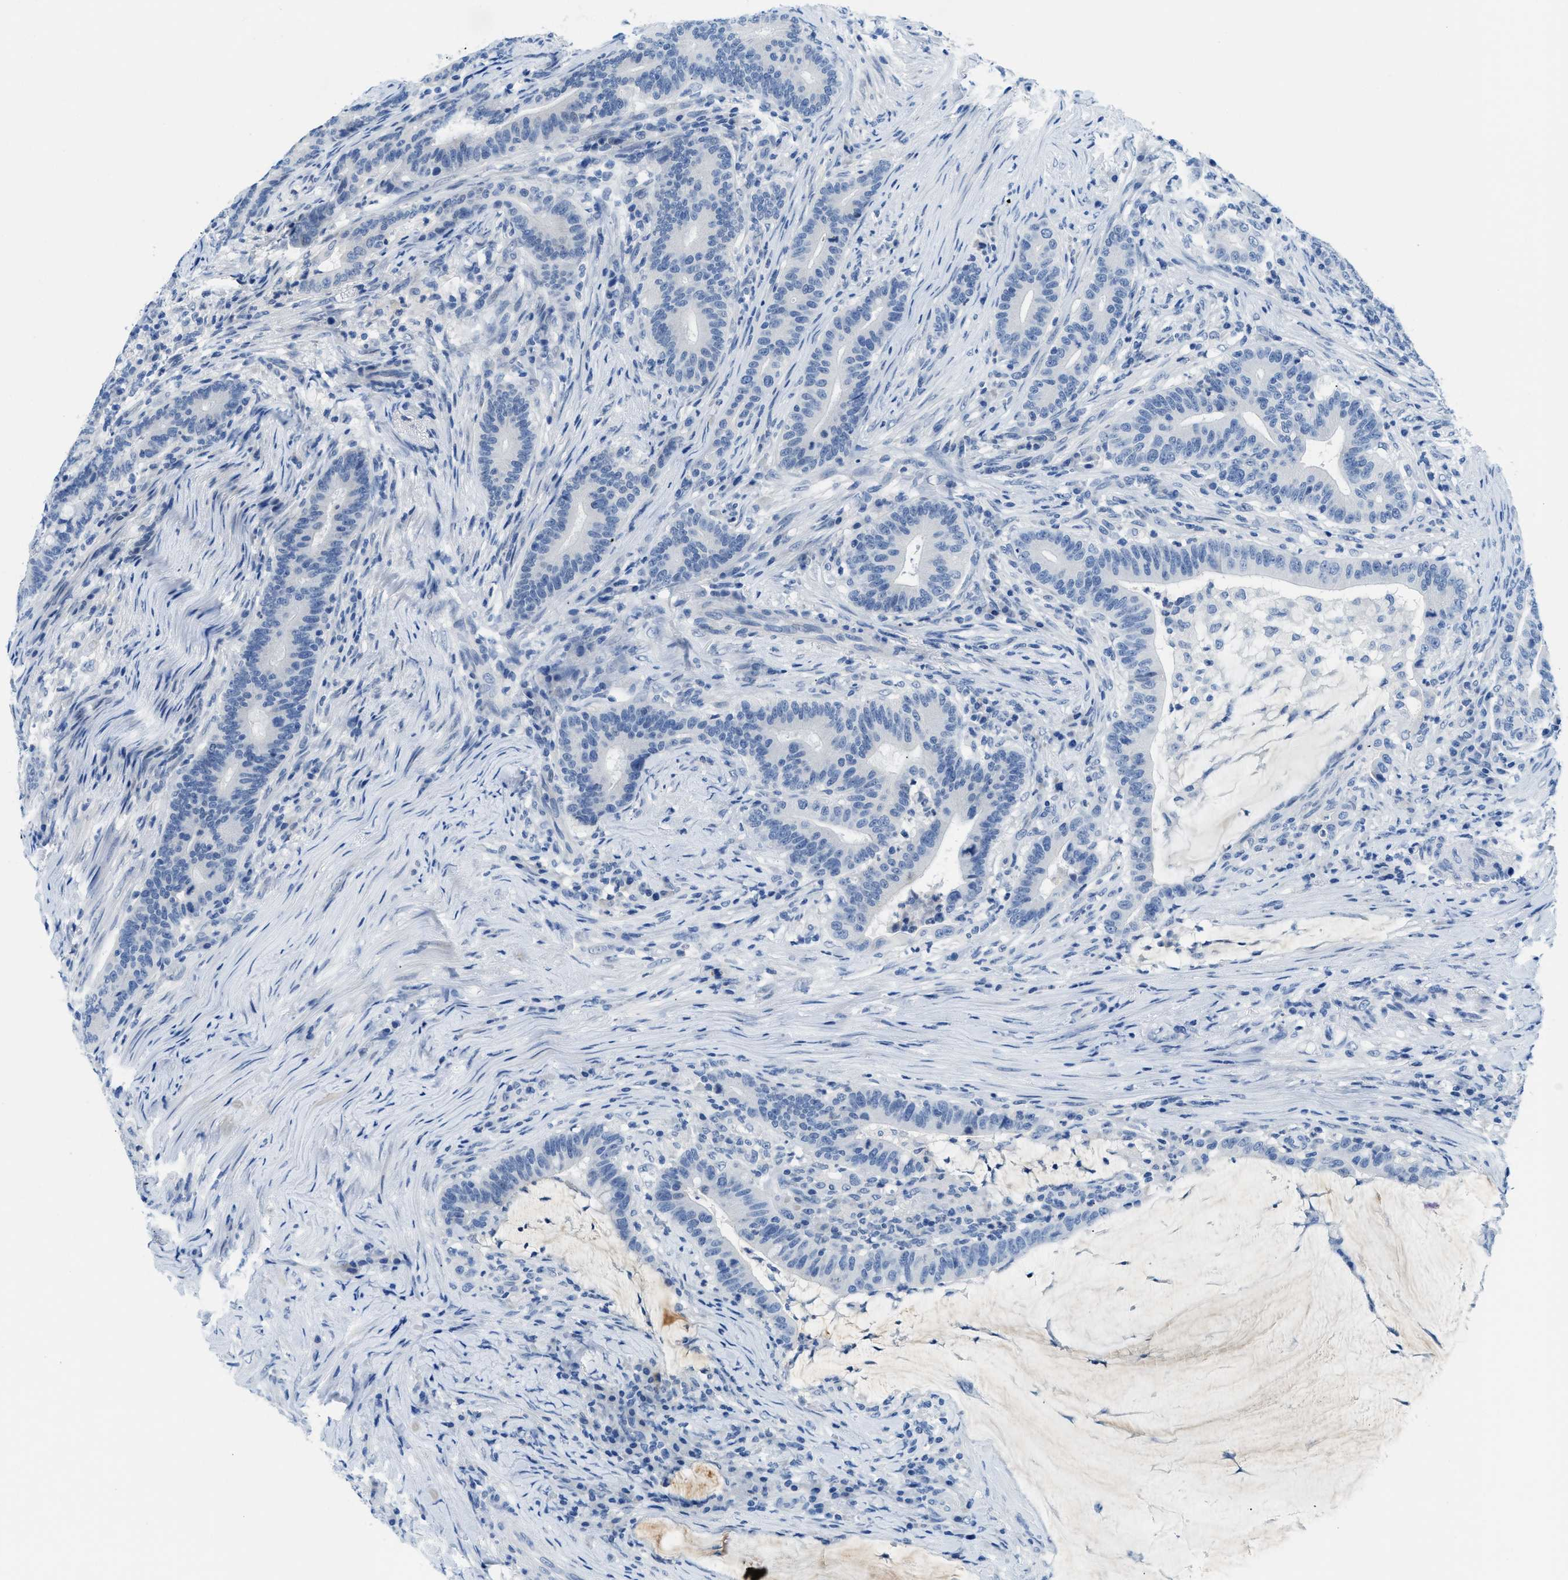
{"staining": {"intensity": "negative", "quantity": "none", "location": "none"}, "tissue": "colorectal cancer", "cell_type": "Tumor cells", "image_type": "cancer", "snomed": [{"axis": "morphology", "description": "Normal tissue, NOS"}, {"axis": "morphology", "description": "Adenocarcinoma, NOS"}, {"axis": "topography", "description": "Colon"}], "caption": "Immunohistochemistry (IHC) micrograph of neoplastic tissue: colorectal cancer (adenocarcinoma) stained with DAB (3,3'-diaminobenzidine) reveals no significant protein positivity in tumor cells. (DAB immunohistochemistry (IHC) with hematoxylin counter stain).", "gene": "MBL2", "patient": {"sex": "female", "age": 66}}